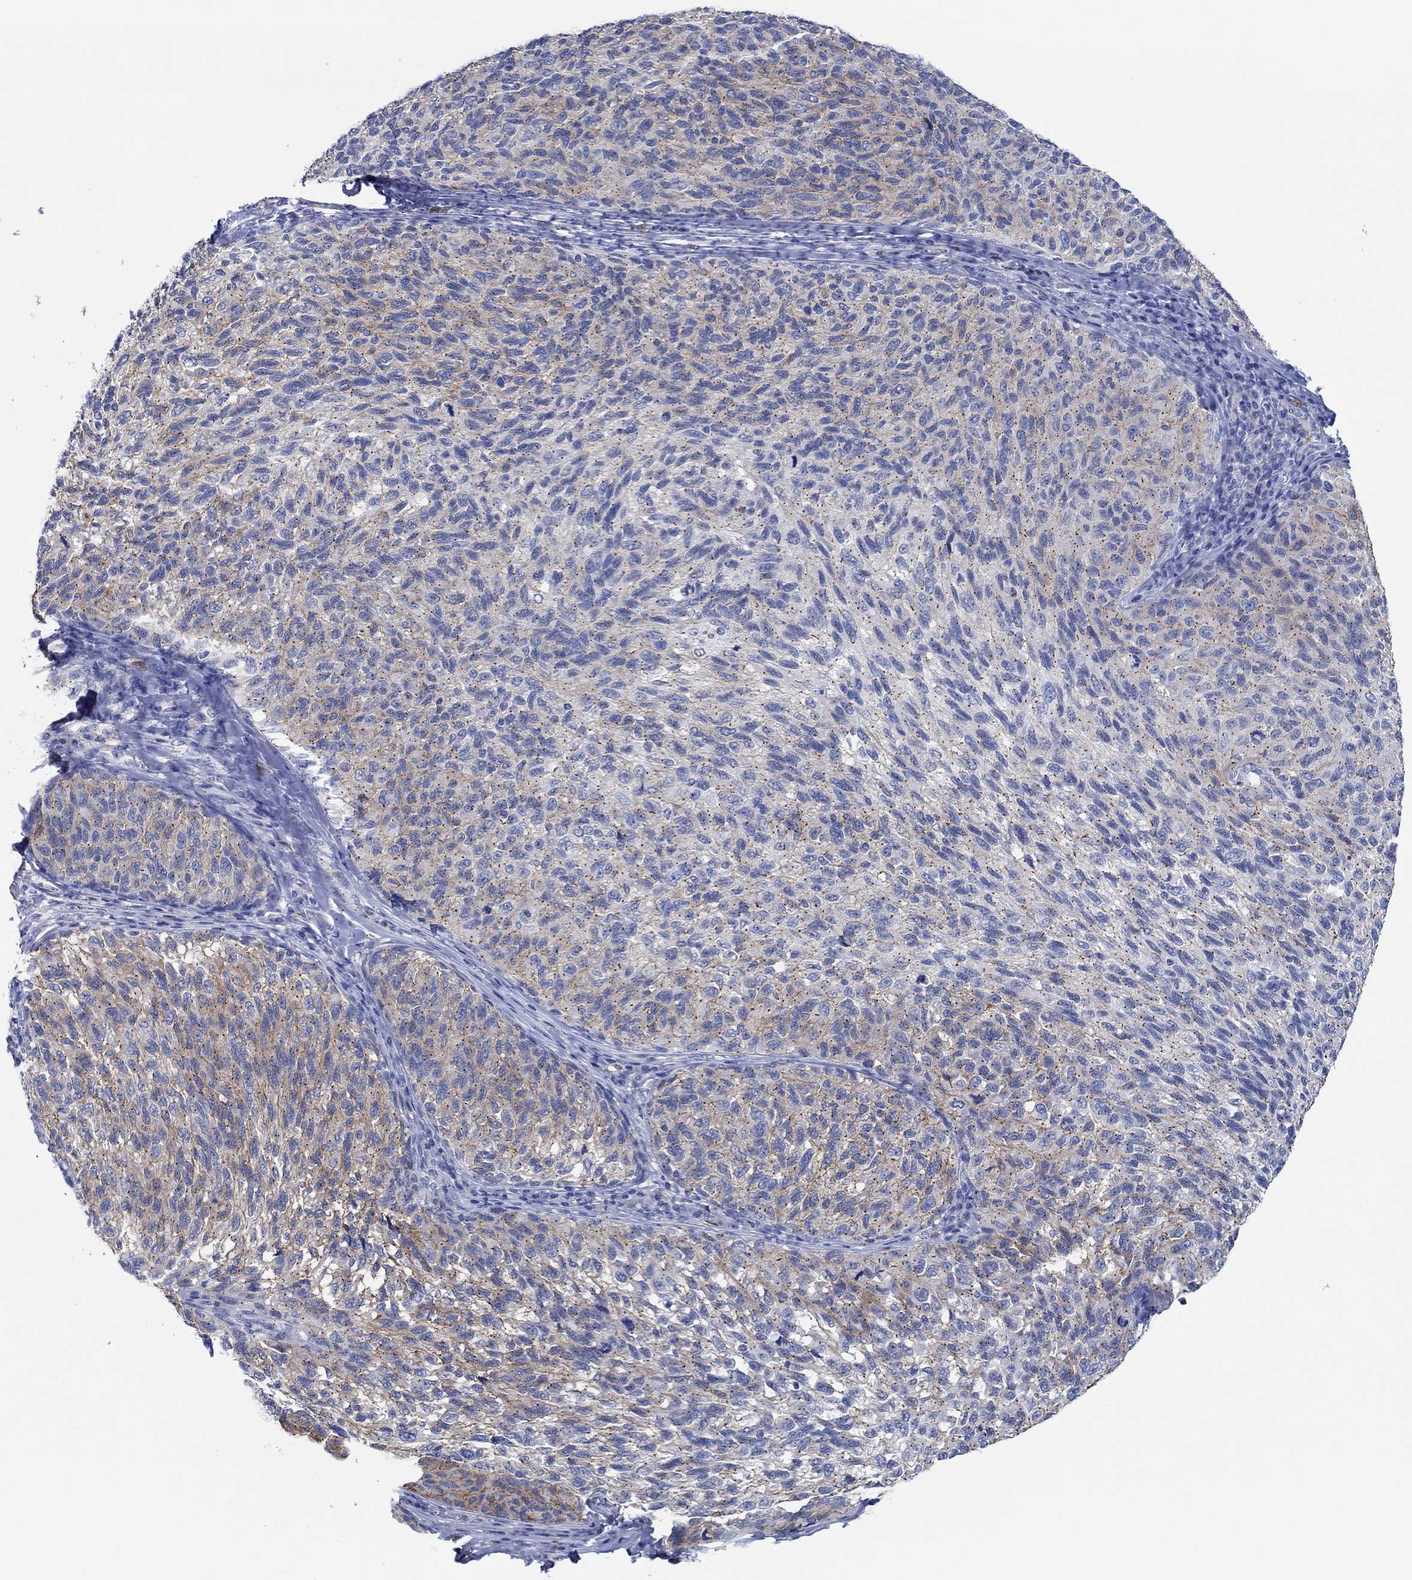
{"staining": {"intensity": "moderate", "quantity": "25%-75%", "location": "cytoplasmic/membranous"}, "tissue": "melanoma", "cell_type": "Tumor cells", "image_type": "cancer", "snomed": [{"axis": "morphology", "description": "Malignant melanoma, NOS"}, {"axis": "topography", "description": "Skin"}], "caption": "Immunohistochemical staining of malignant melanoma shows medium levels of moderate cytoplasmic/membranous protein staining in approximately 25%-75% of tumor cells.", "gene": "CPM", "patient": {"sex": "female", "age": 73}}